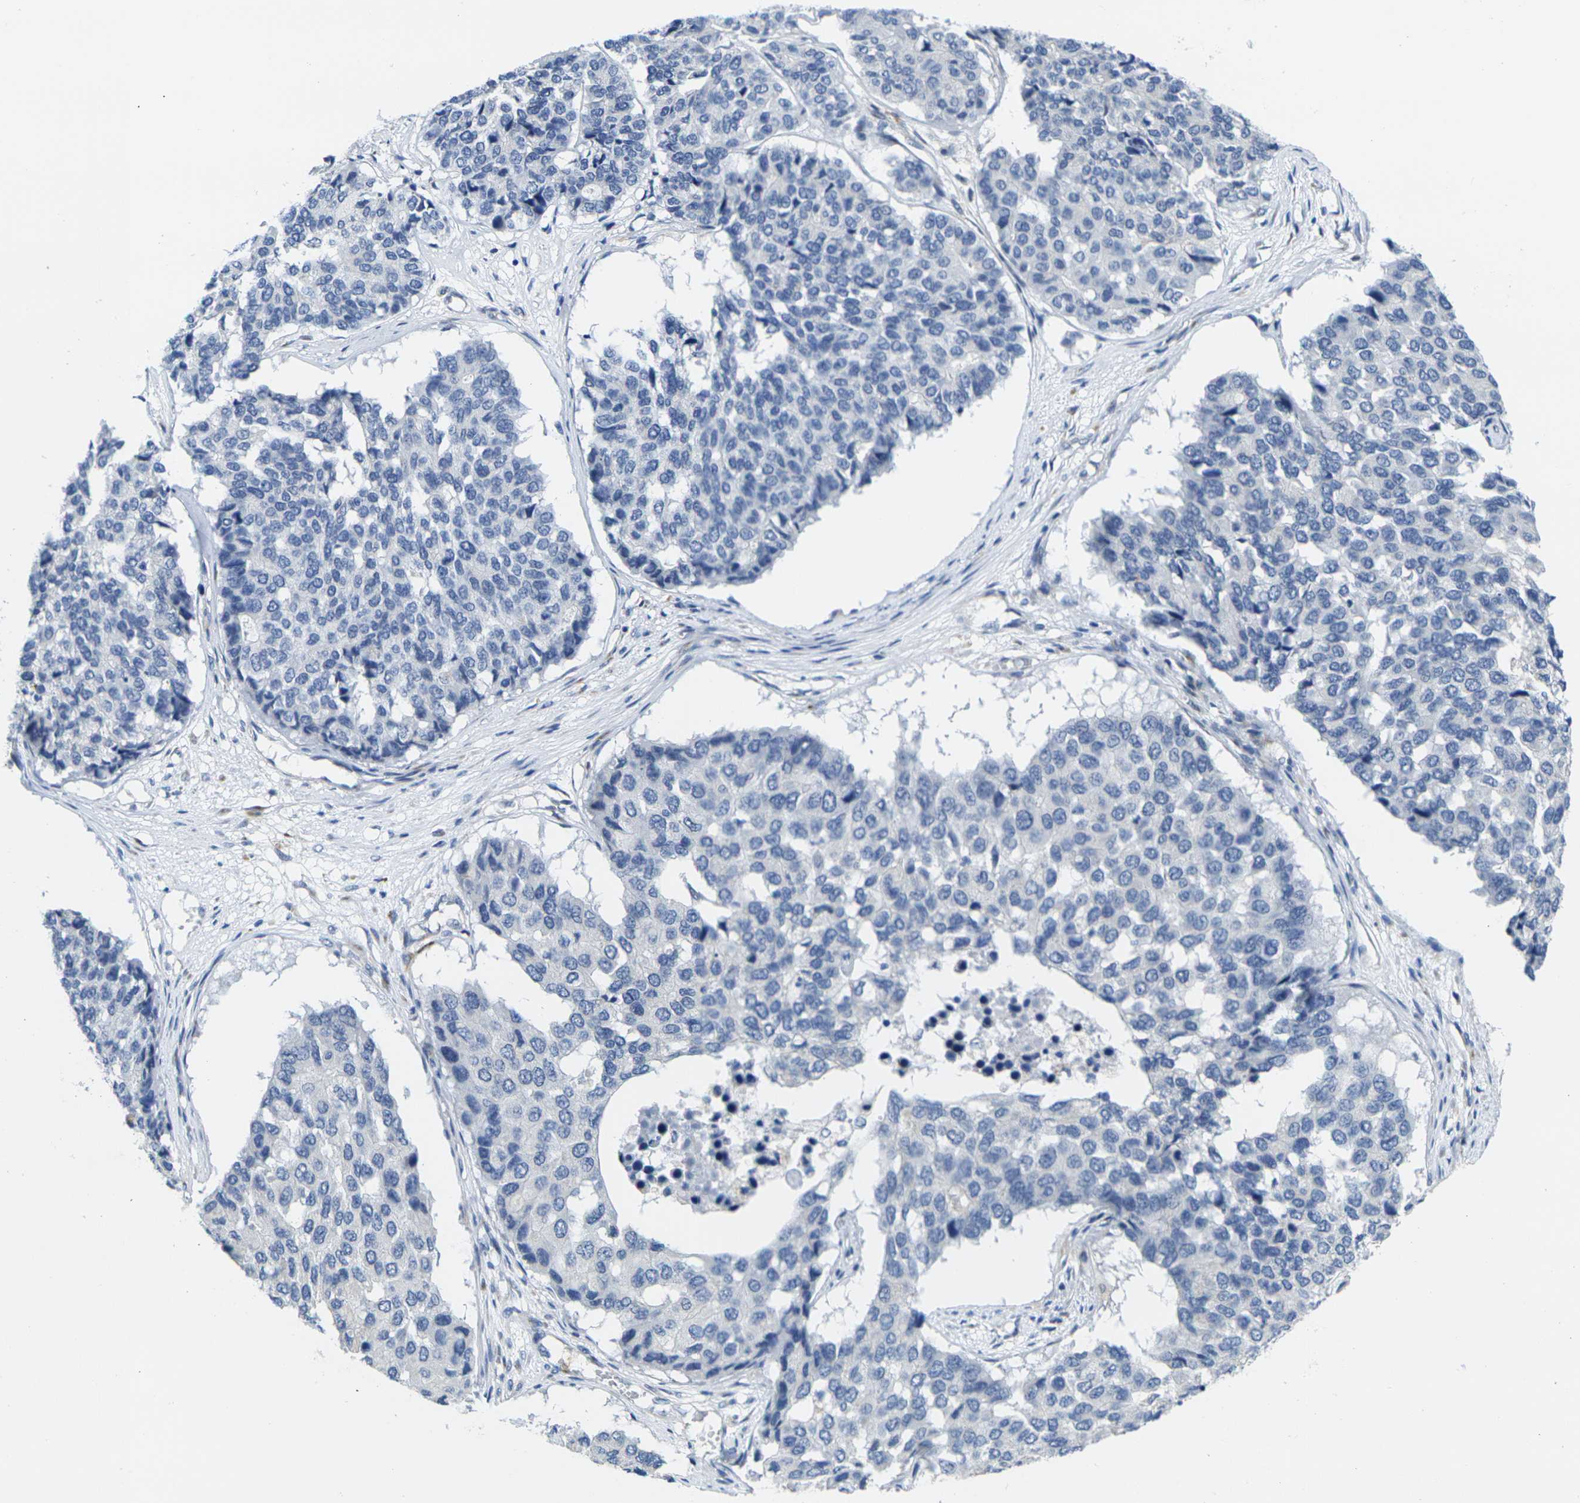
{"staining": {"intensity": "negative", "quantity": "none", "location": "none"}, "tissue": "pancreatic cancer", "cell_type": "Tumor cells", "image_type": "cancer", "snomed": [{"axis": "morphology", "description": "Adenocarcinoma, NOS"}, {"axis": "topography", "description": "Pancreas"}], "caption": "High power microscopy micrograph of an immunohistochemistry histopathology image of pancreatic cancer, revealing no significant positivity in tumor cells.", "gene": "CRK", "patient": {"sex": "male", "age": 50}}